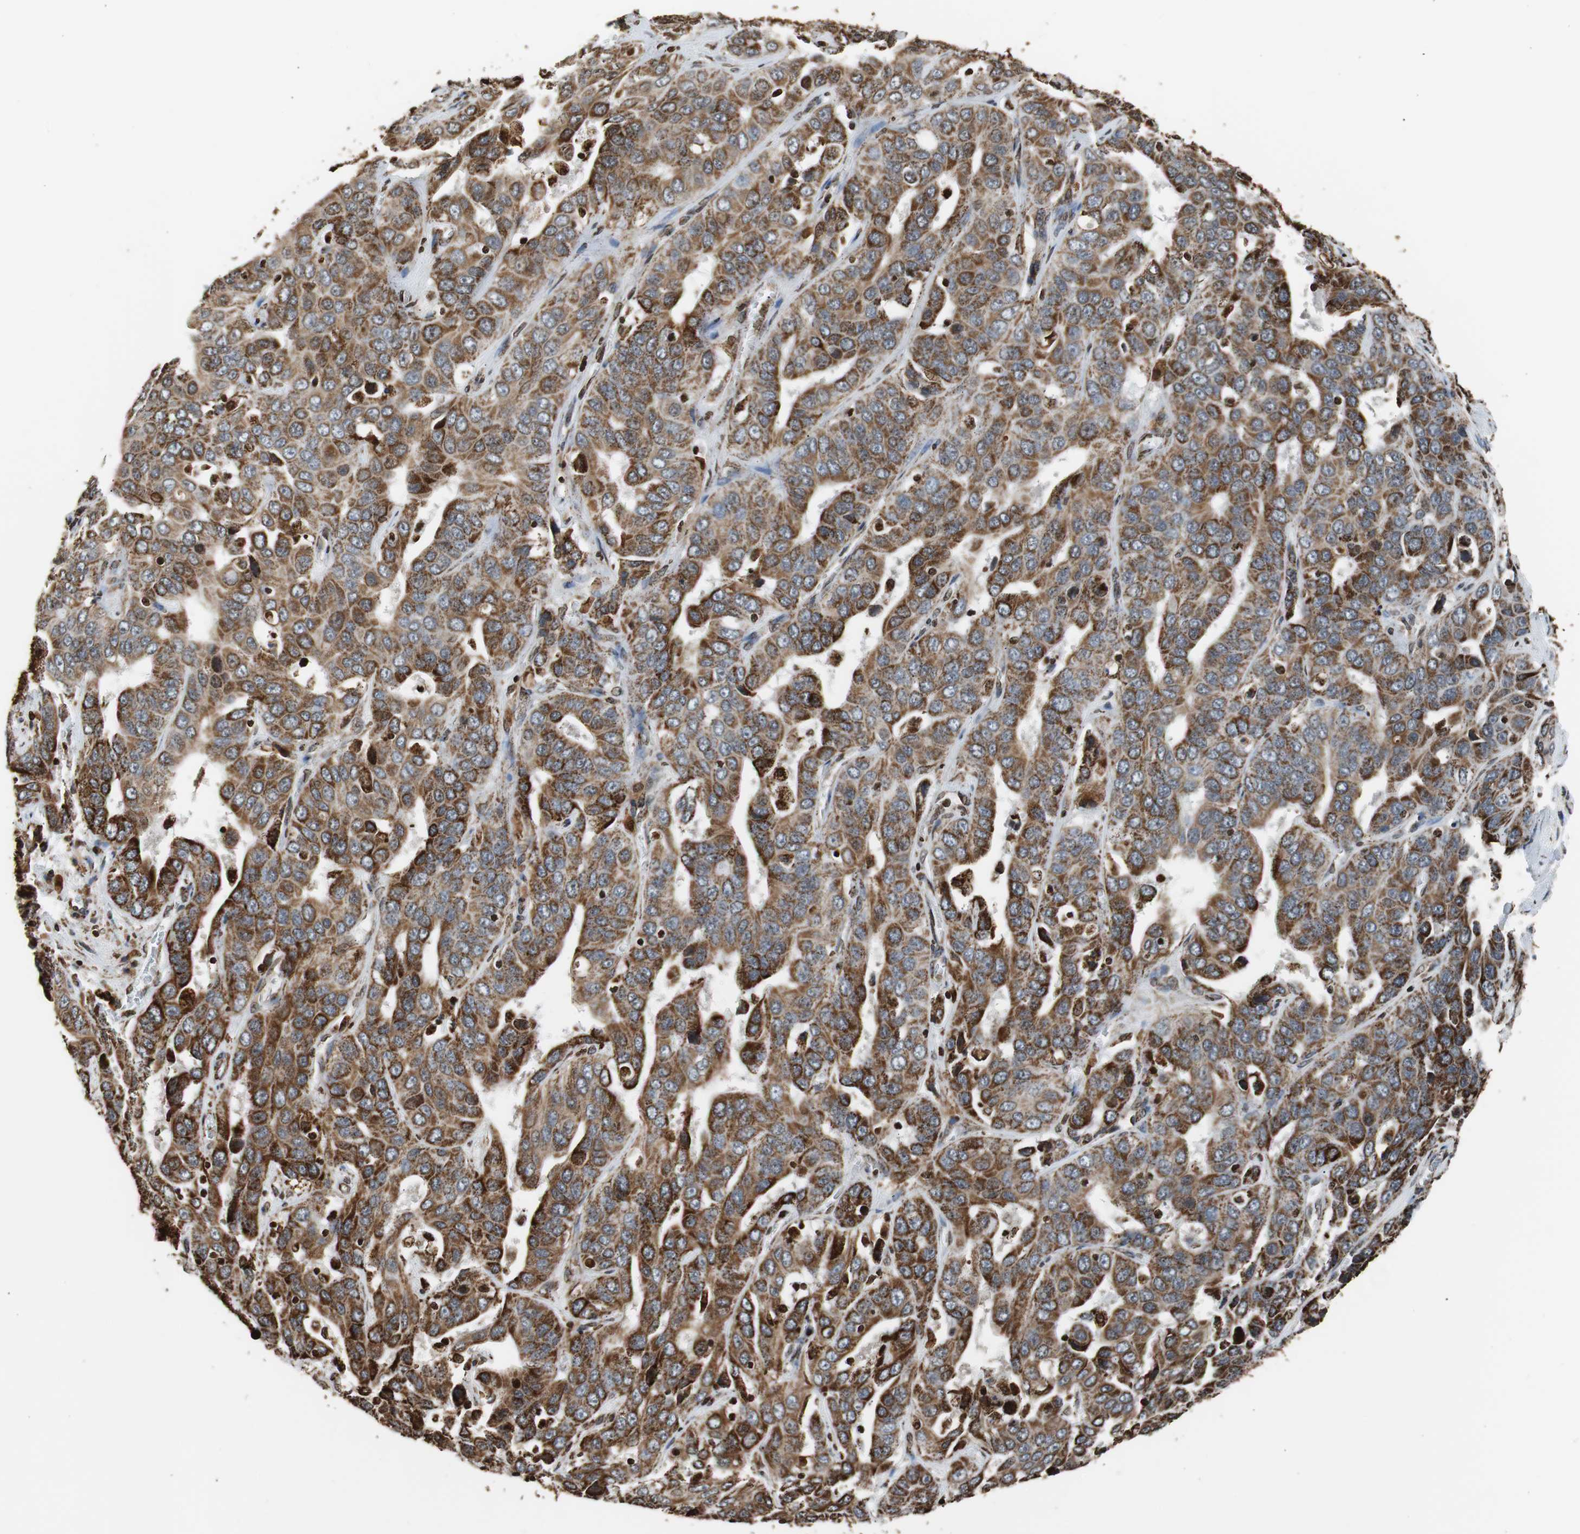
{"staining": {"intensity": "strong", "quantity": ">75%", "location": "cytoplasmic/membranous"}, "tissue": "liver cancer", "cell_type": "Tumor cells", "image_type": "cancer", "snomed": [{"axis": "morphology", "description": "Cholangiocarcinoma"}, {"axis": "topography", "description": "Liver"}], "caption": "Brown immunohistochemical staining in human cholangiocarcinoma (liver) shows strong cytoplasmic/membranous staining in approximately >75% of tumor cells.", "gene": "HSPA9", "patient": {"sex": "female", "age": 52}}